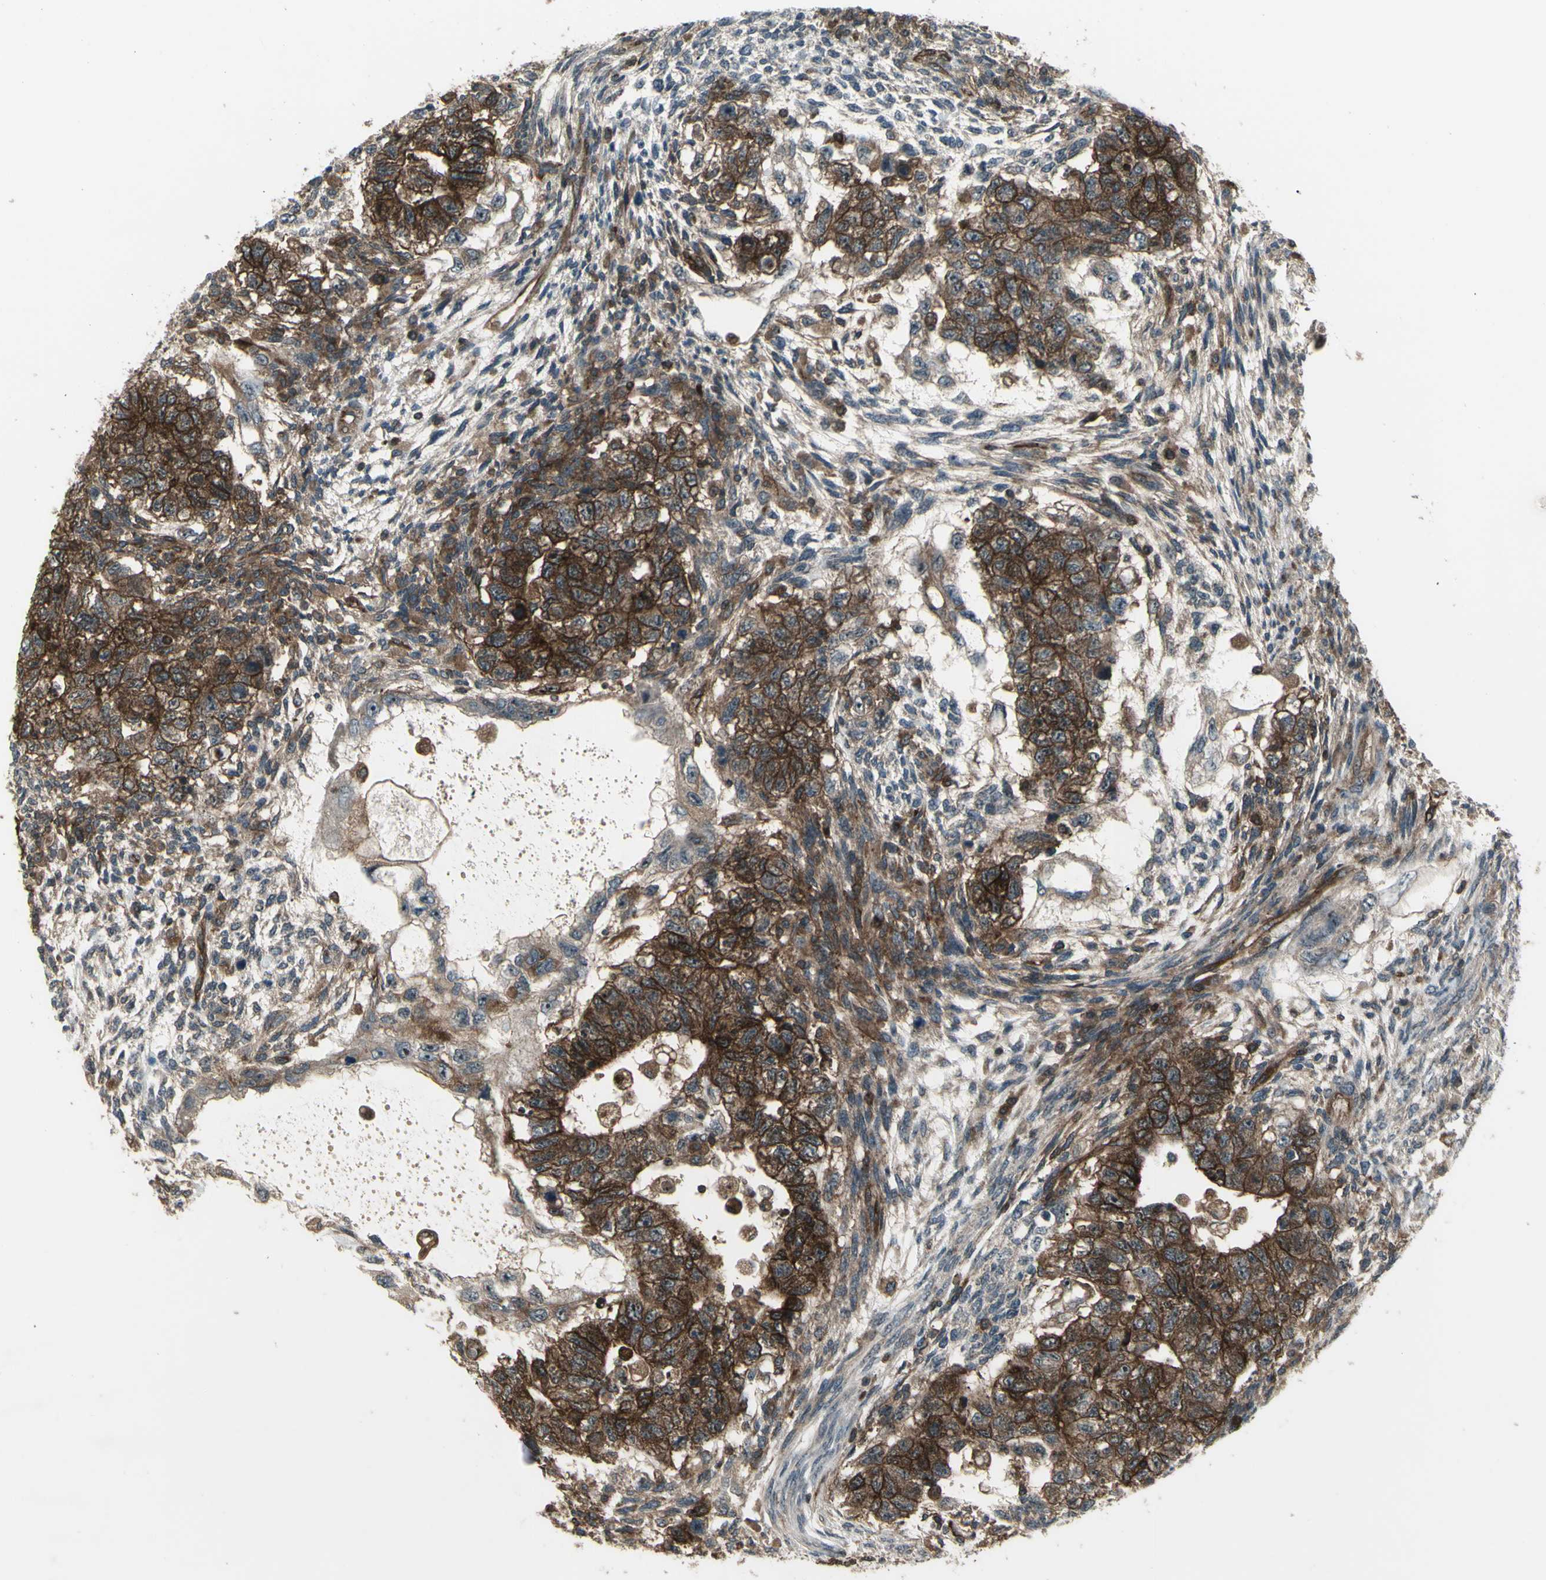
{"staining": {"intensity": "strong", "quantity": ">75%", "location": "cytoplasmic/membranous"}, "tissue": "testis cancer", "cell_type": "Tumor cells", "image_type": "cancer", "snomed": [{"axis": "morphology", "description": "Normal tissue, NOS"}, {"axis": "morphology", "description": "Carcinoma, Embryonal, NOS"}, {"axis": "topography", "description": "Testis"}], "caption": "IHC image of testis cancer stained for a protein (brown), which shows high levels of strong cytoplasmic/membranous expression in about >75% of tumor cells.", "gene": "FXYD5", "patient": {"sex": "male", "age": 36}}